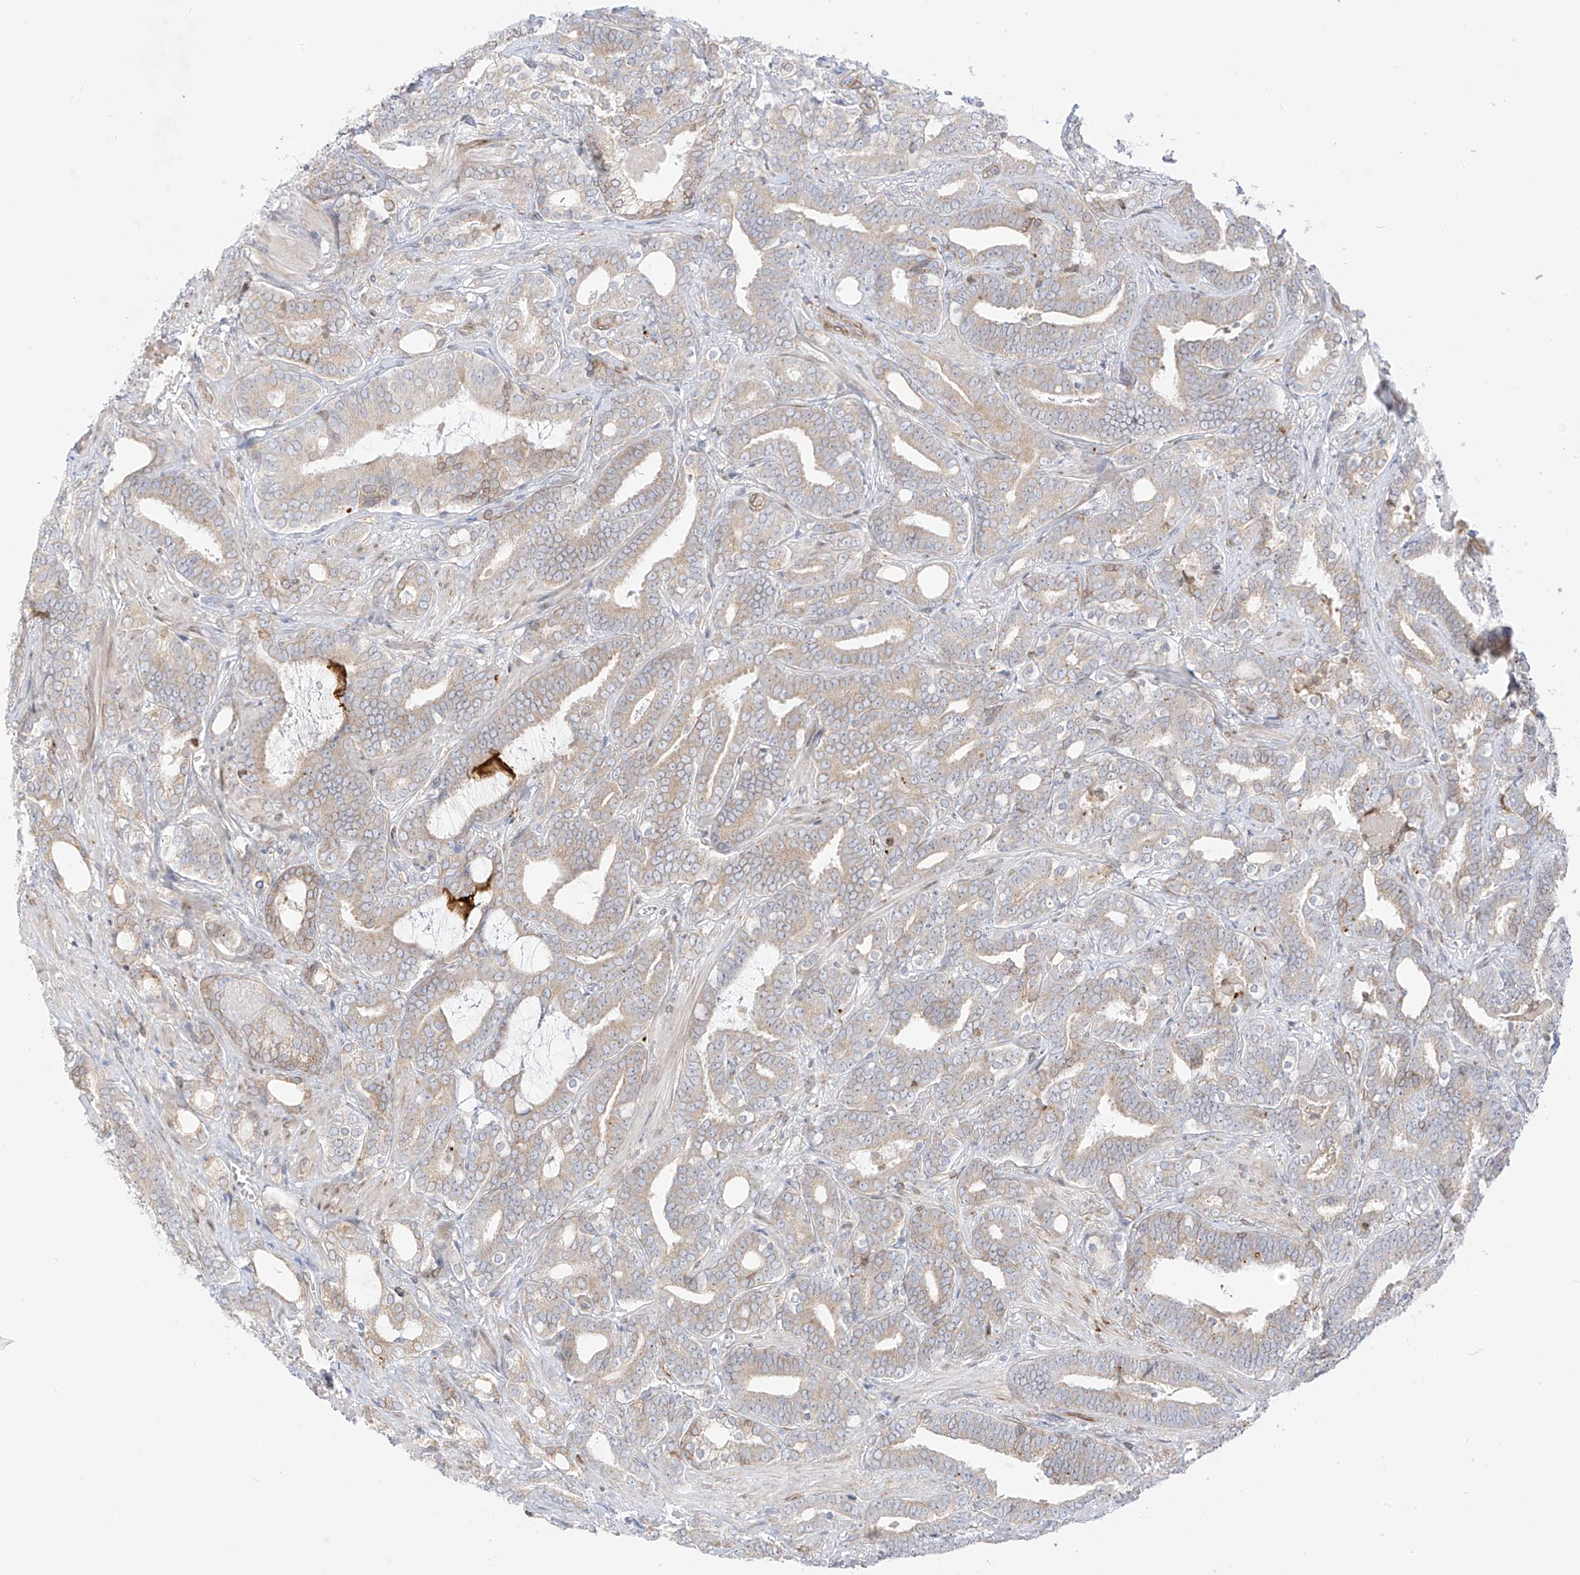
{"staining": {"intensity": "weak", "quantity": "25%-75%", "location": "cytoplasmic/membranous"}, "tissue": "prostate cancer", "cell_type": "Tumor cells", "image_type": "cancer", "snomed": [{"axis": "morphology", "description": "Adenocarcinoma, High grade"}, {"axis": "topography", "description": "Prostate and seminal vesicle, NOS"}], "caption": "Protein staining by immunohistochemistry displays weak cytoplasmic/membranous staining in approximately 25%-75% of tumor cells in prostate cancer.", "gene": "PCYOX1", "patient": {"sex": "male", "age": 67}}